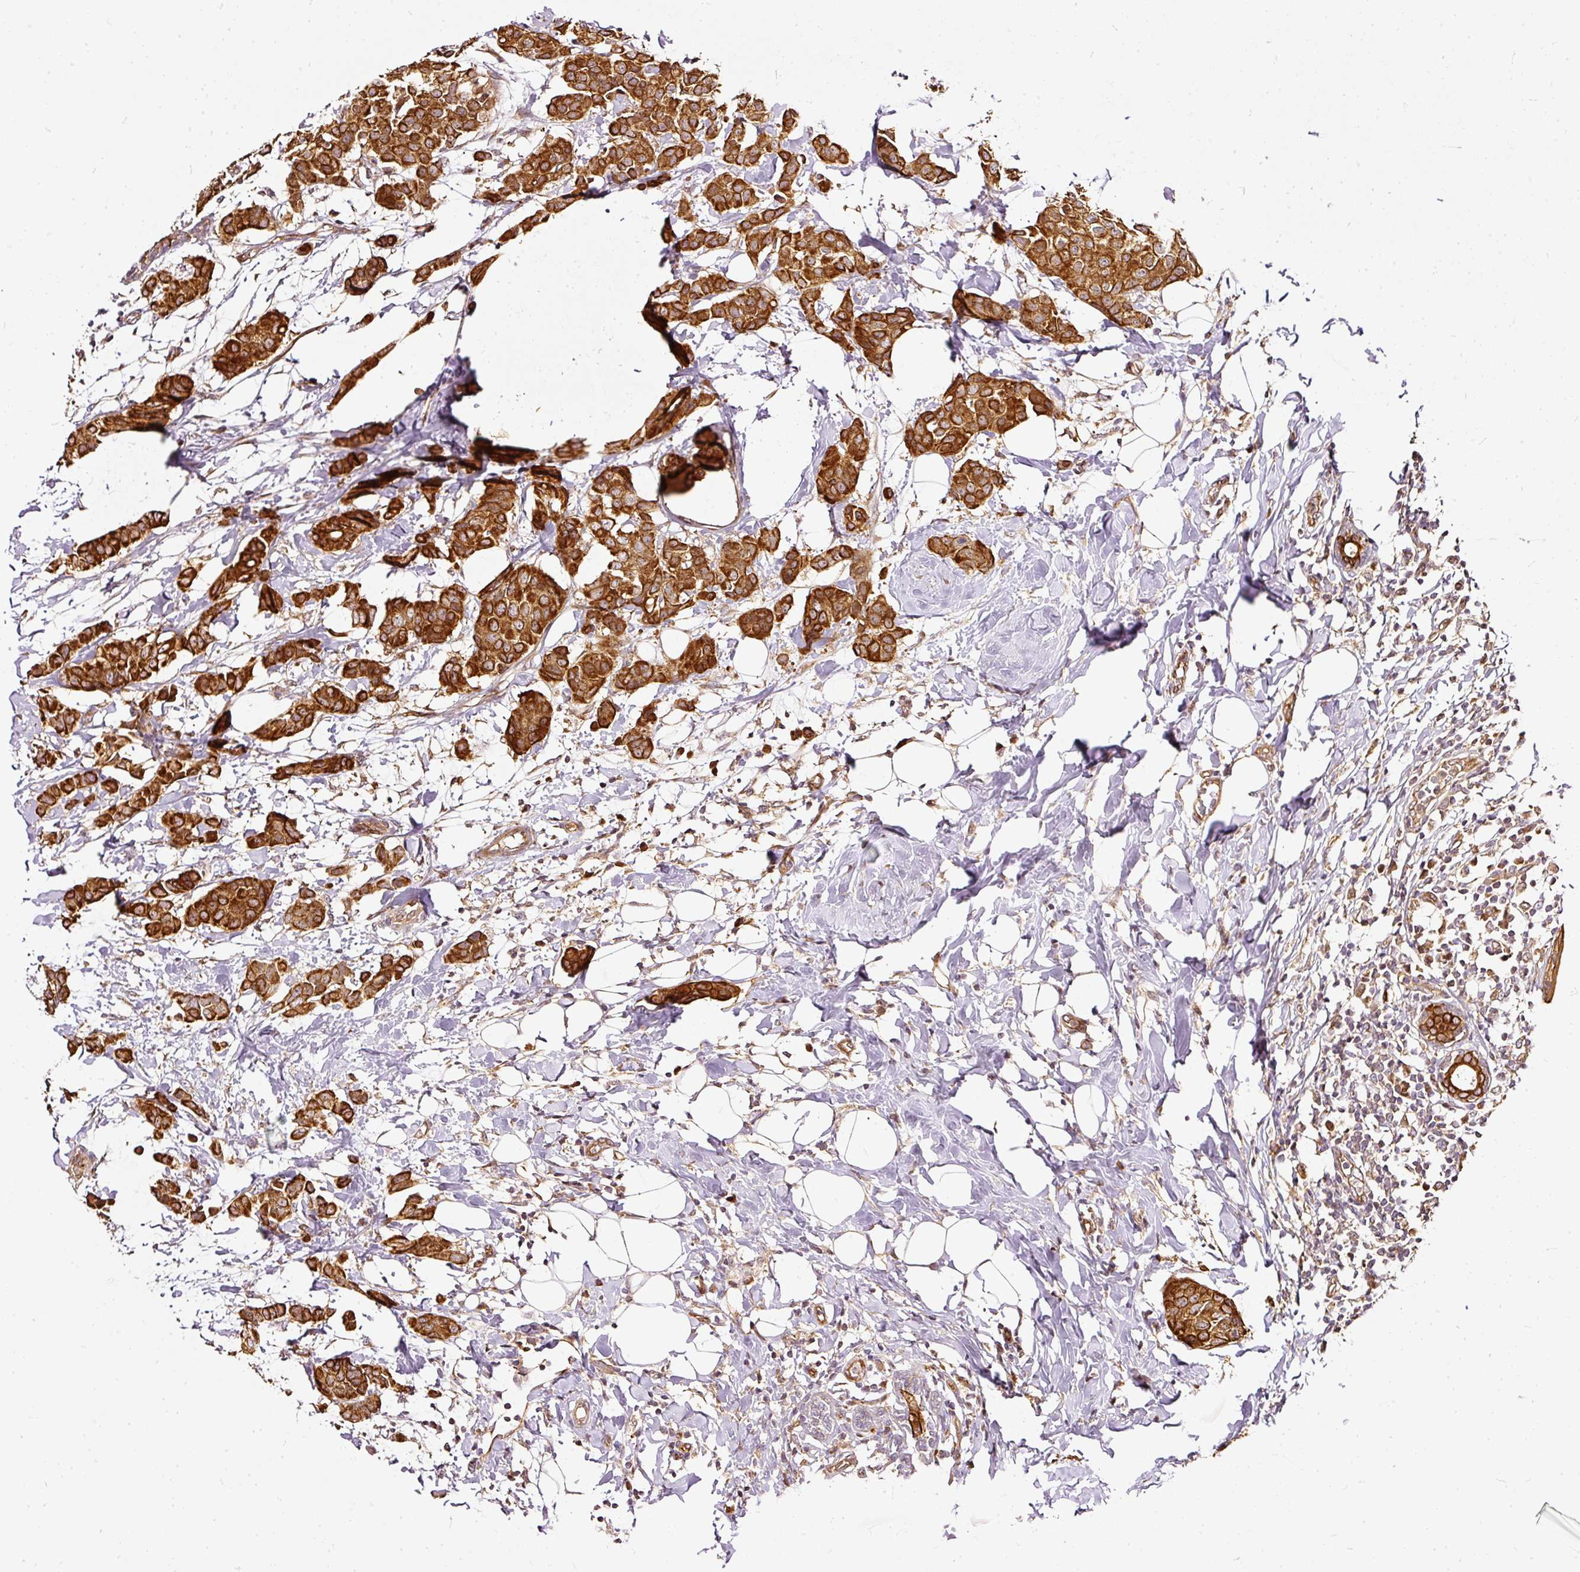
{"staining": {"intensity": "strong", "quantity": ">75%", "location": "cytoplasmic/membranous"}, "tissue": "breast cancer", "cell_type": "Tumor cells", "image_type": "cancer", "snomed": [{"axis": "morphology", "description": "Duct carcinoma"}, {"axis": "topography", "description": "Breast"}], "caption": "Breast cancer stained with a brown dye shows strong cytoplasmic/membranous positive positivity in about >75% of tumor cells.", "gene": "MIF4GD", "patient": {"sex": "female", "age": 40}}